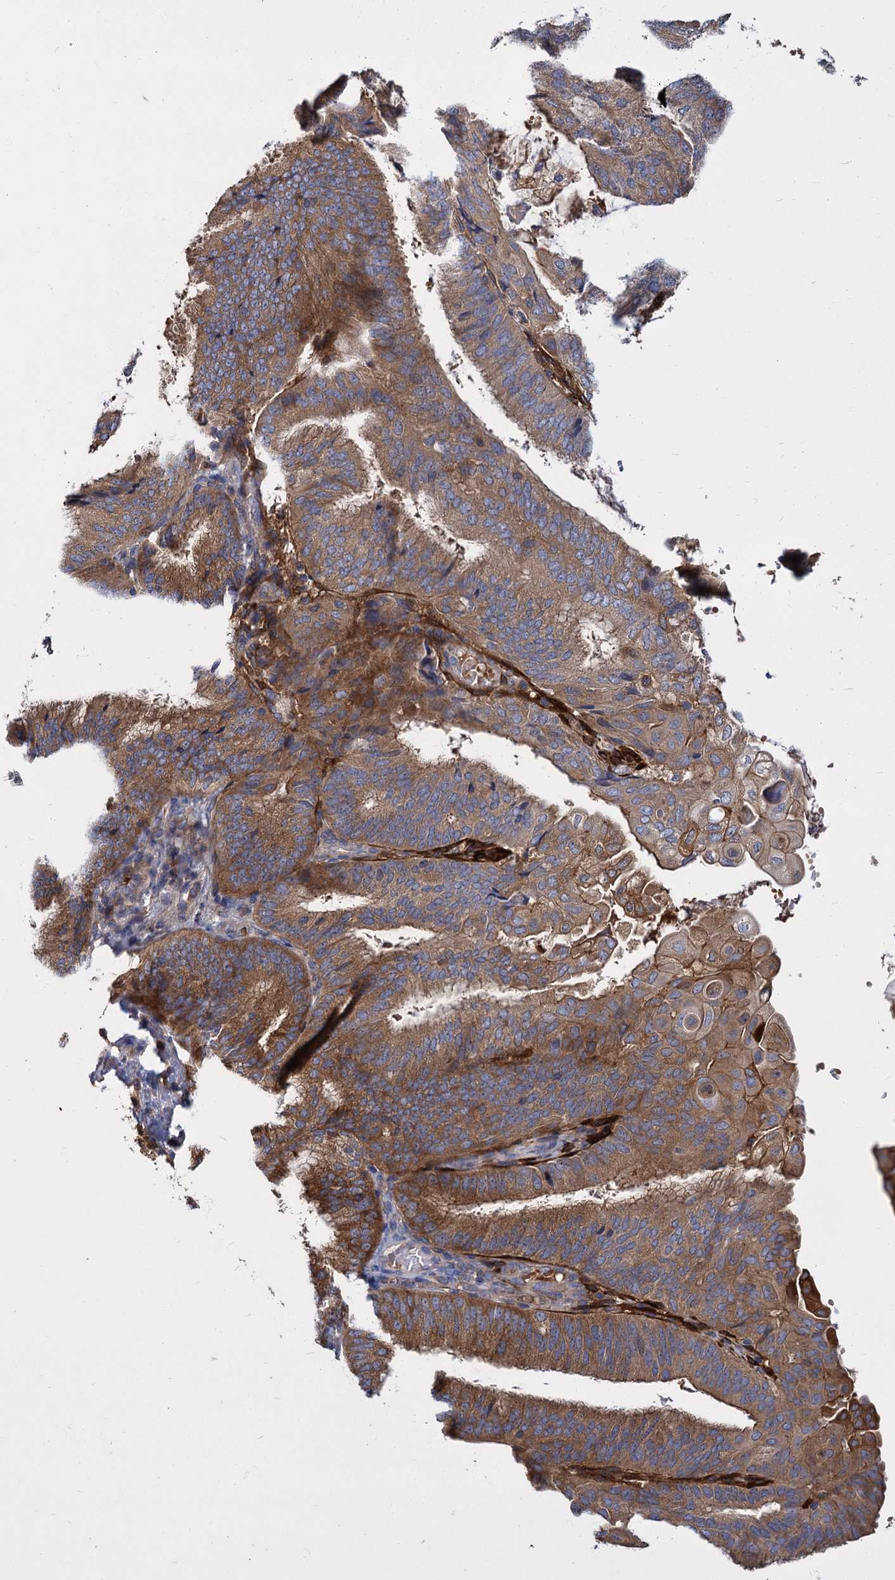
{"staining": {"intensity": "moderate", "quantity": ">75%", "location": "cytoplasmic/membranous"}, "tissue": "endometrial cancer", "cell_type": "Tumor cells", "image_type": "cancer", "snomed": [{"axis": "morphology", "description": "Adenocarcinoma, NOS"}, {"axis": "topography", "description": "Endometrium"}], "caption": "Tumor cells exhibit medium levels of moderate cytoplasmic/membranous expression in approximately >75% of cells in endometrial cancer (adenocarcinoma).", "gene": "GCLC", "patient": {"sex": "female", "age": 49}}